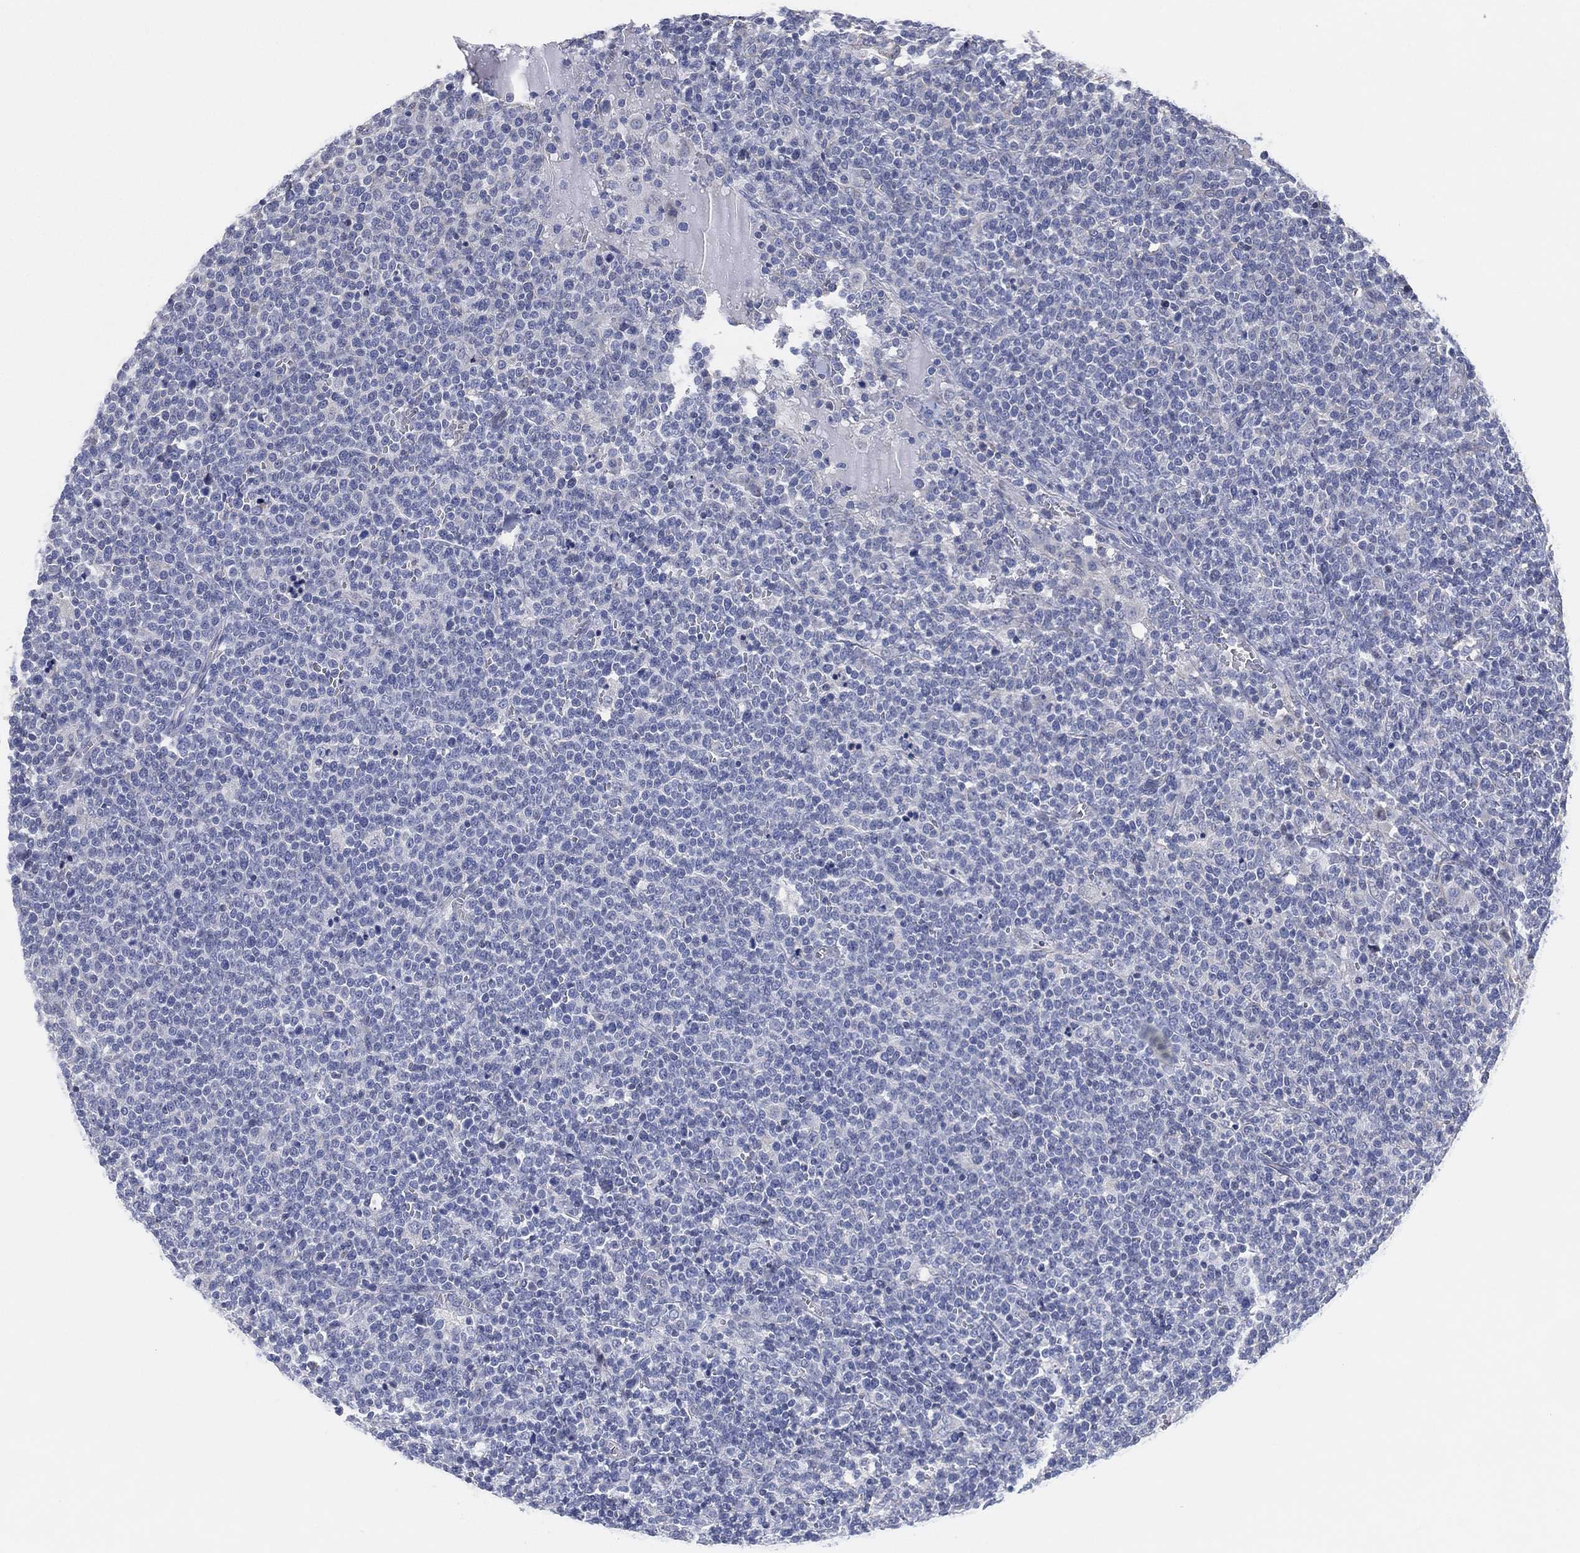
{"staining": {"intensity": "negative", "quantity": "none", "location": "none"}, "tissue": "lymphoma", "cell_type": "Tumor cells", "image_type": "cancer", "snomed": [{"axis": "morphology", "description": "Malignant lymphoma, non-Hodgkin's type, High grade"}, {"axis": "topography", "description": "Lymph node"}], "caption": "Immunohistochemical staining of human lymphoma shows no significant expression in tumor cells.", "gene": "CFTR", "patient": {"sex": "male", "age": 61}}